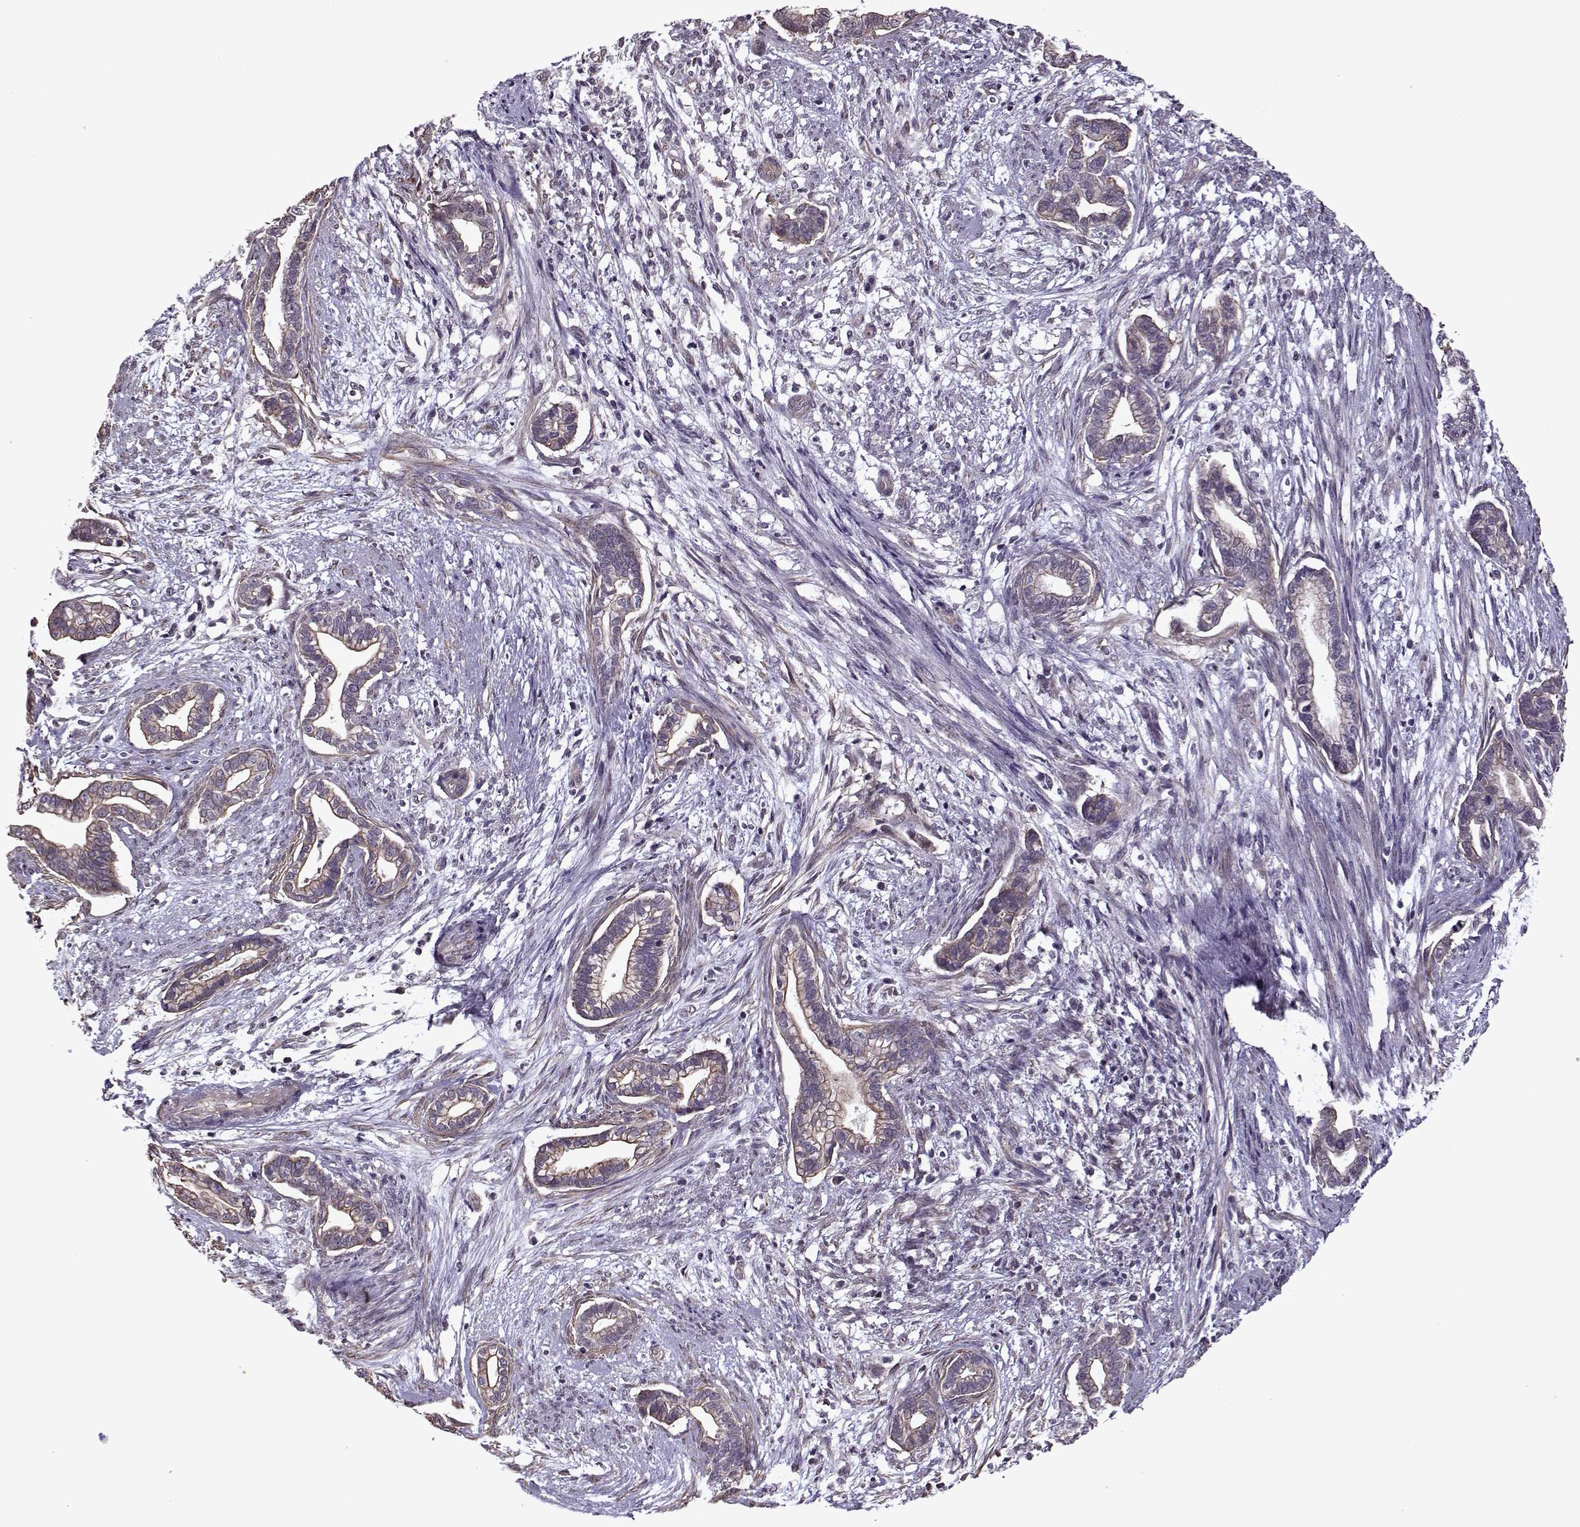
{"staining": {"intensity": "weak", "quantity": ">75%", "location": "cytoplasmic/membranous"}, "tissue": "cervical cancer", "cell_type": "Tumor cells", "image_type": "cancer", "snomed": [{"axis": "morphology", "description": "Adenocarcinoma, NOS"}, {"axis": "topography", "description": "Cervix"}], "caption": "A high-resolution histopathology image shows IHC staining of adenocarcinoma (cervical), which demonstrates weak cytoplasmic/membranous staining in about >75% of tumor cells.", "gene": "KRT9", "patient": {"sex": "female", "age": 62}}